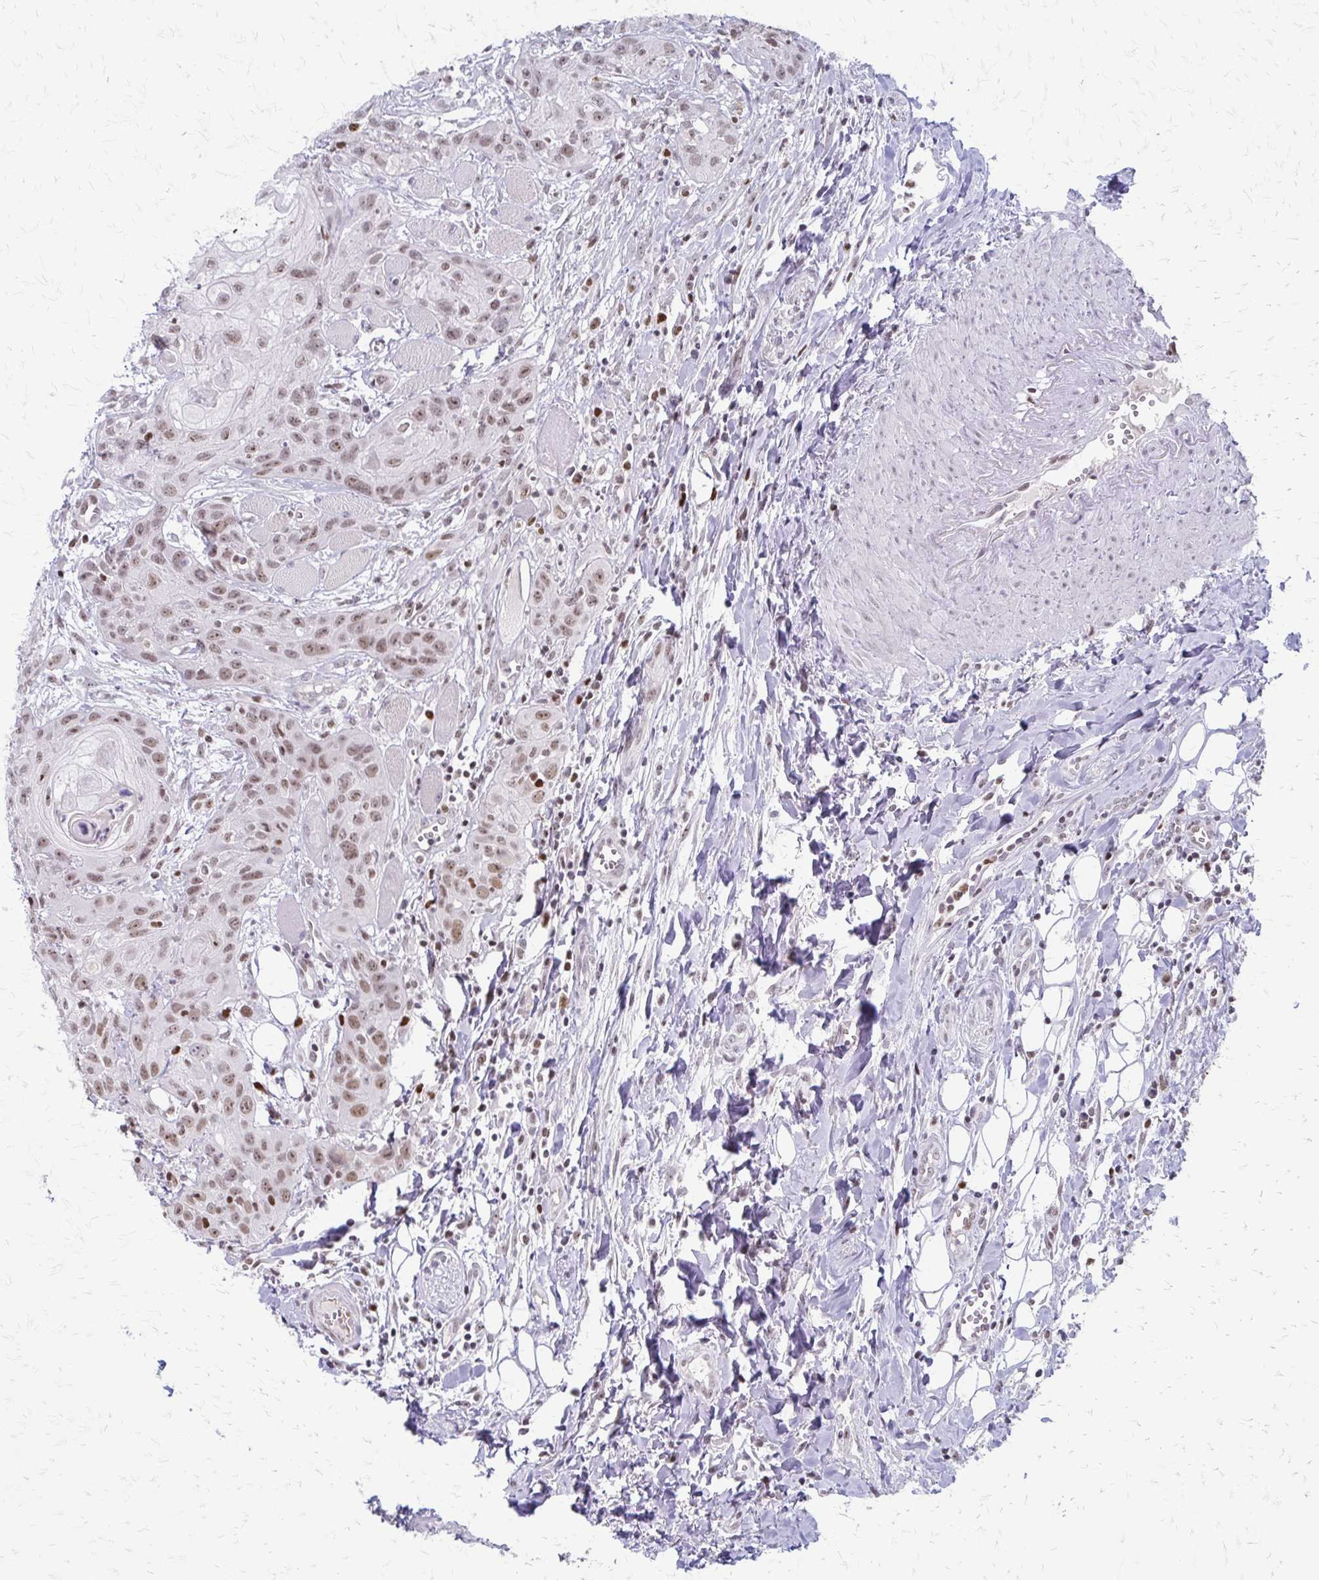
{"staining": {"intensity": "moderate", "quantity": ">75%", "location": "nuclear"}, "tissue": "head and neck cancer", "cell_type": "Tumor cells", "image_type": "cancer", "snomed": [{"axis": "morphology", "description": "Squamous cell carcinoma, NOS"}, {"axis": "topography", "description": "Oral tissue"}, {"axis": "topography", "description": "Head-Neck"}], "caption": "Protein expression analysis of human head and neck squamous cell carcinoma reveals moderate nuclear expression in about >75% of tumor cells.", "gene": "EED", "patient": {"sex": "male", "age": 58}}